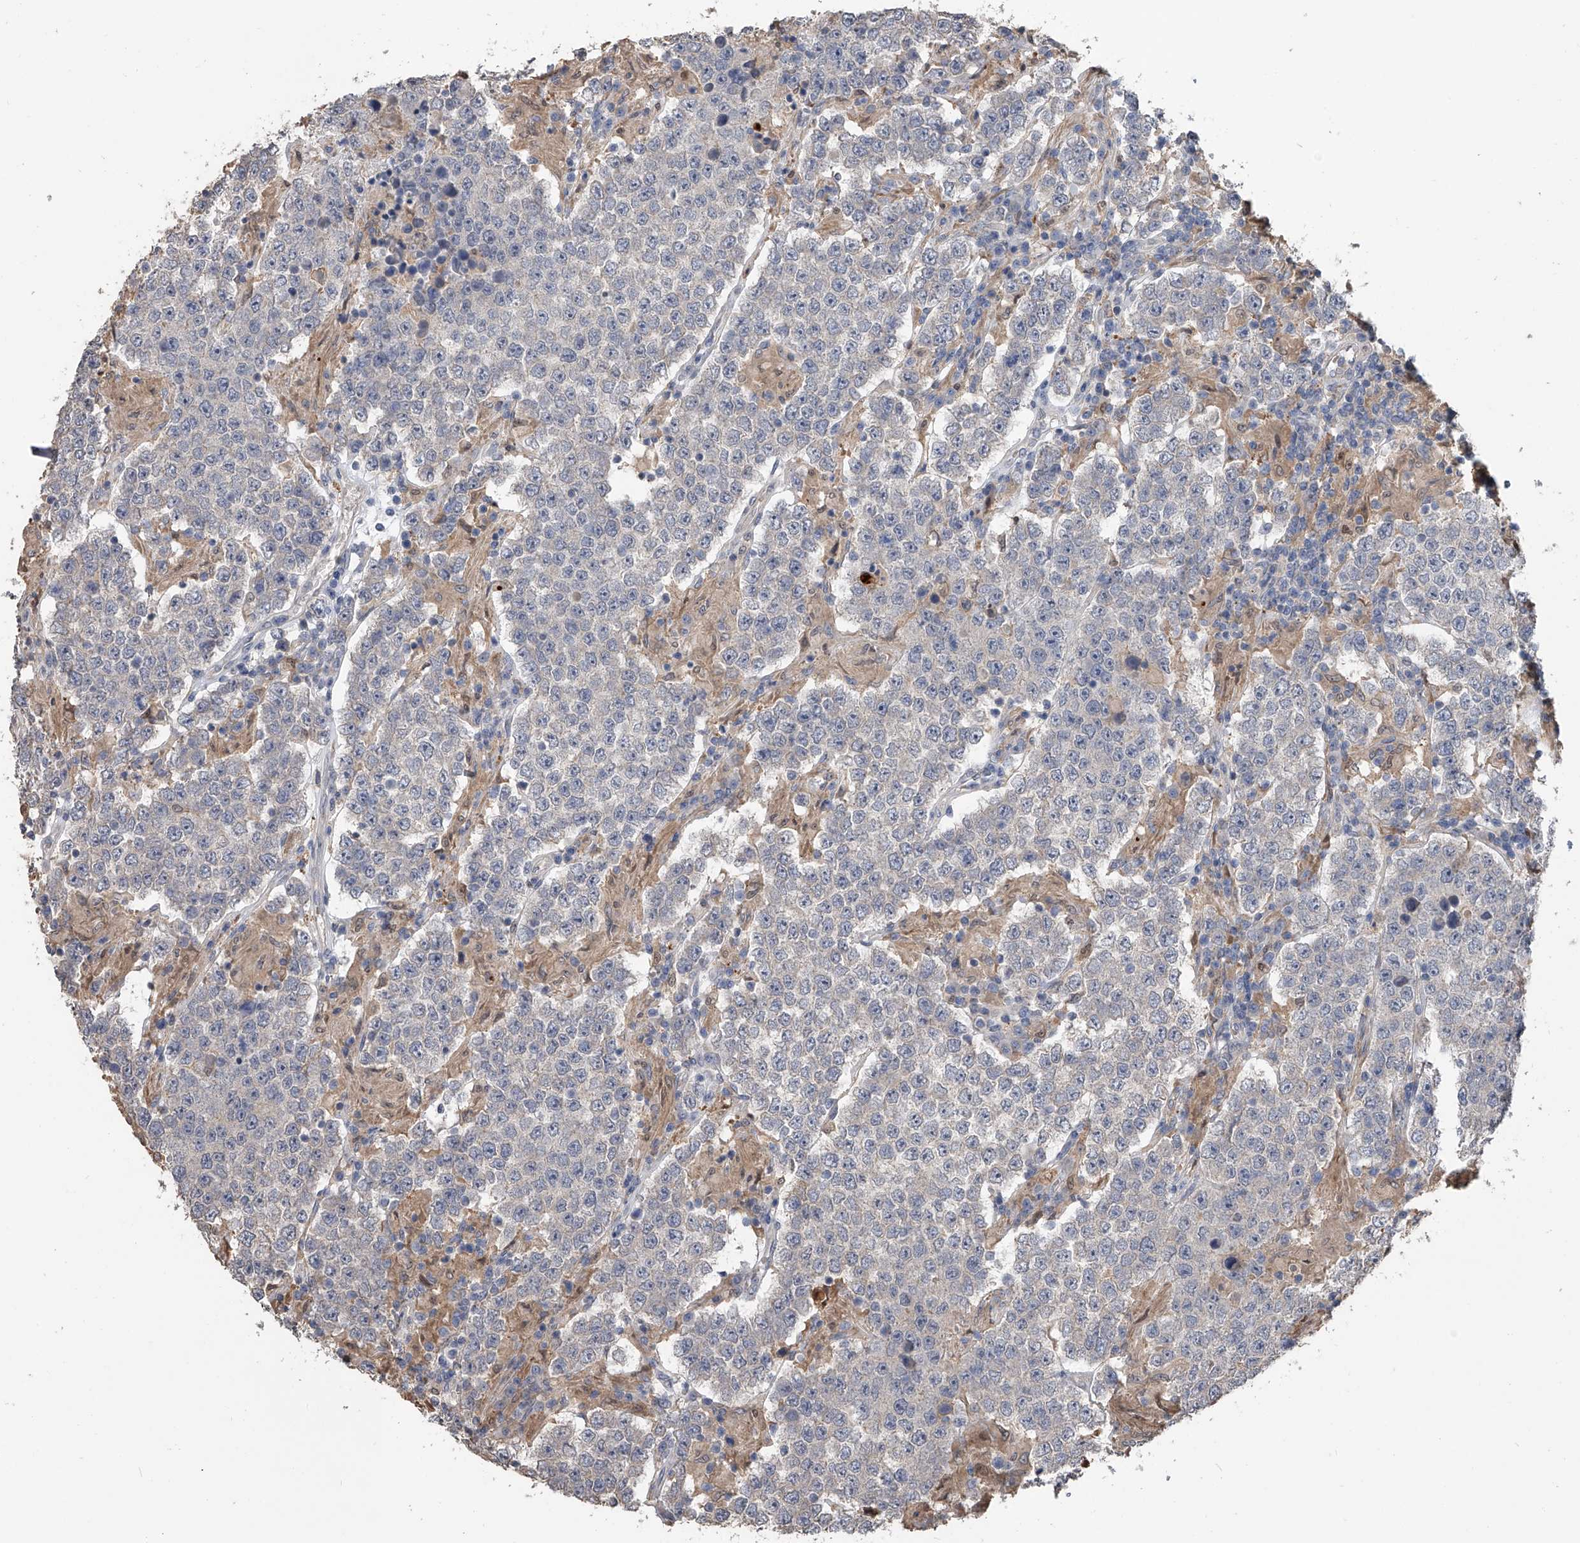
{"staining": {"intensity": "negative", "quantity": "none", "location": "none"}, "tissue": "testis cancer", "cell_type": "Tumor cells", "image_type": "cancer", "snomed": [{"axis": "morphology", "description": "Normal tissue, NOS"}, {"axis": "morphology", "description": "Urothelial carcinoma, High grade"}, {"axis": "morphology", "description": "Seminoma, NOS"}, {"axis": "morphology", "description": "Carcinoma, Embryonal, NOS"}, {"axis": "topography", "description": "Urinary bladder"}, {"axis": "topography", "description": "Testis"}], "caption": "This is an immunohistochemistry (IHC) photomicrograph of embryonal carcinoma (testis). There is no expression in tumor cells.", "gene": "DOCK9", "patient": {"sex": "male", "age": 41}}